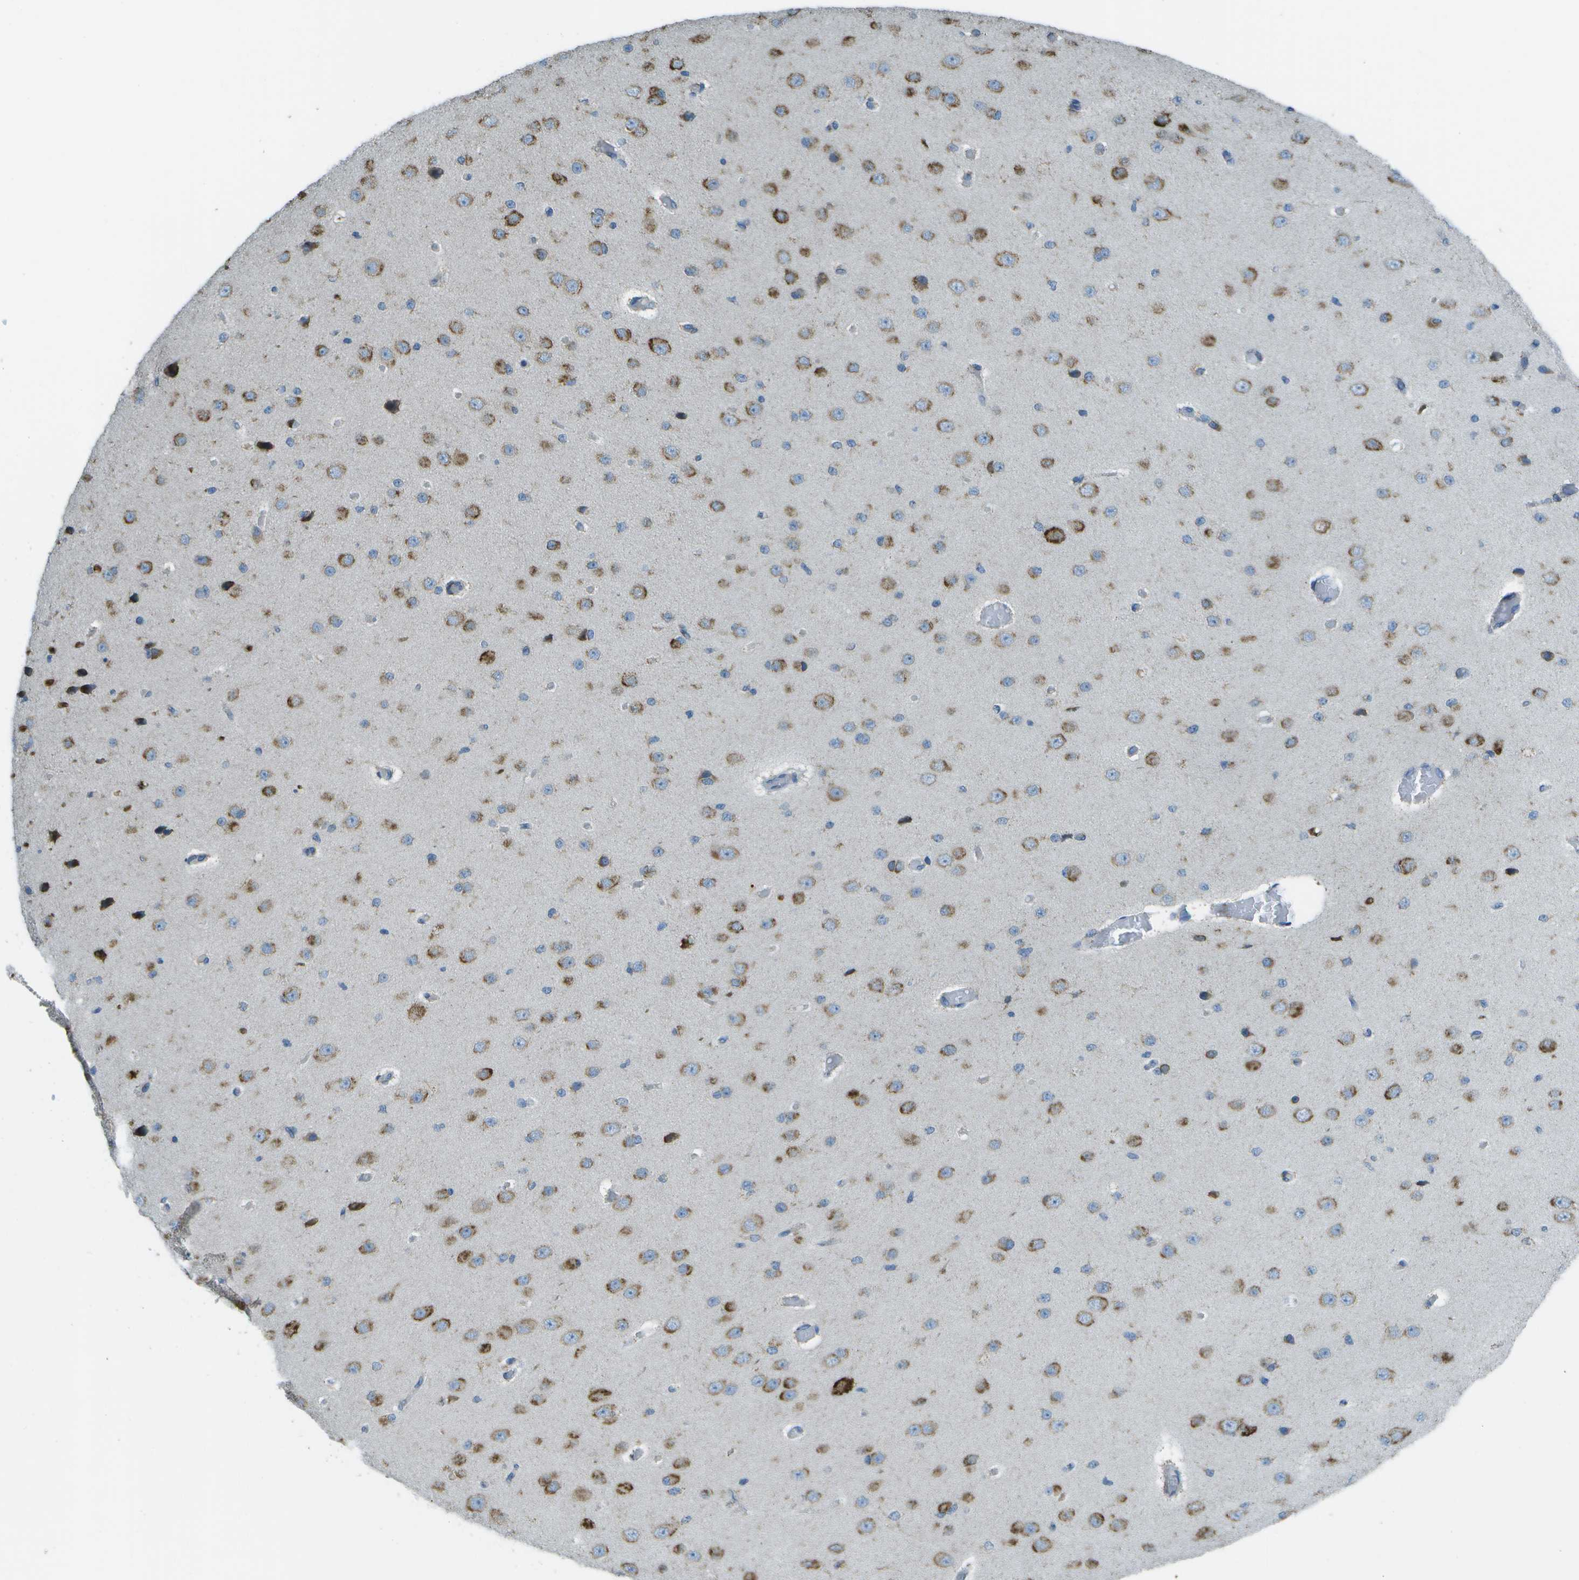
{"staining": {"intensity": "negative", "quantity": "none", "location": "none"}, "tissue": "cerebral cortex", "cell_type": "Endothelial cells", "image_type": "normal", "snomed": [{"axis": "morphology", "description": "Normal tissue, NOS"}, {"axis": "morphology", "description": "Developmental malformation"}, {"axis": "topography", "description": "Cerebral cortex"}], "caption": "Immunohistochemical staining of benign cerebral cortex exhibits no significant expression in endothelial cells.", "gene": "KCTD3", "patient": {"sex": "female", "age": 30}}